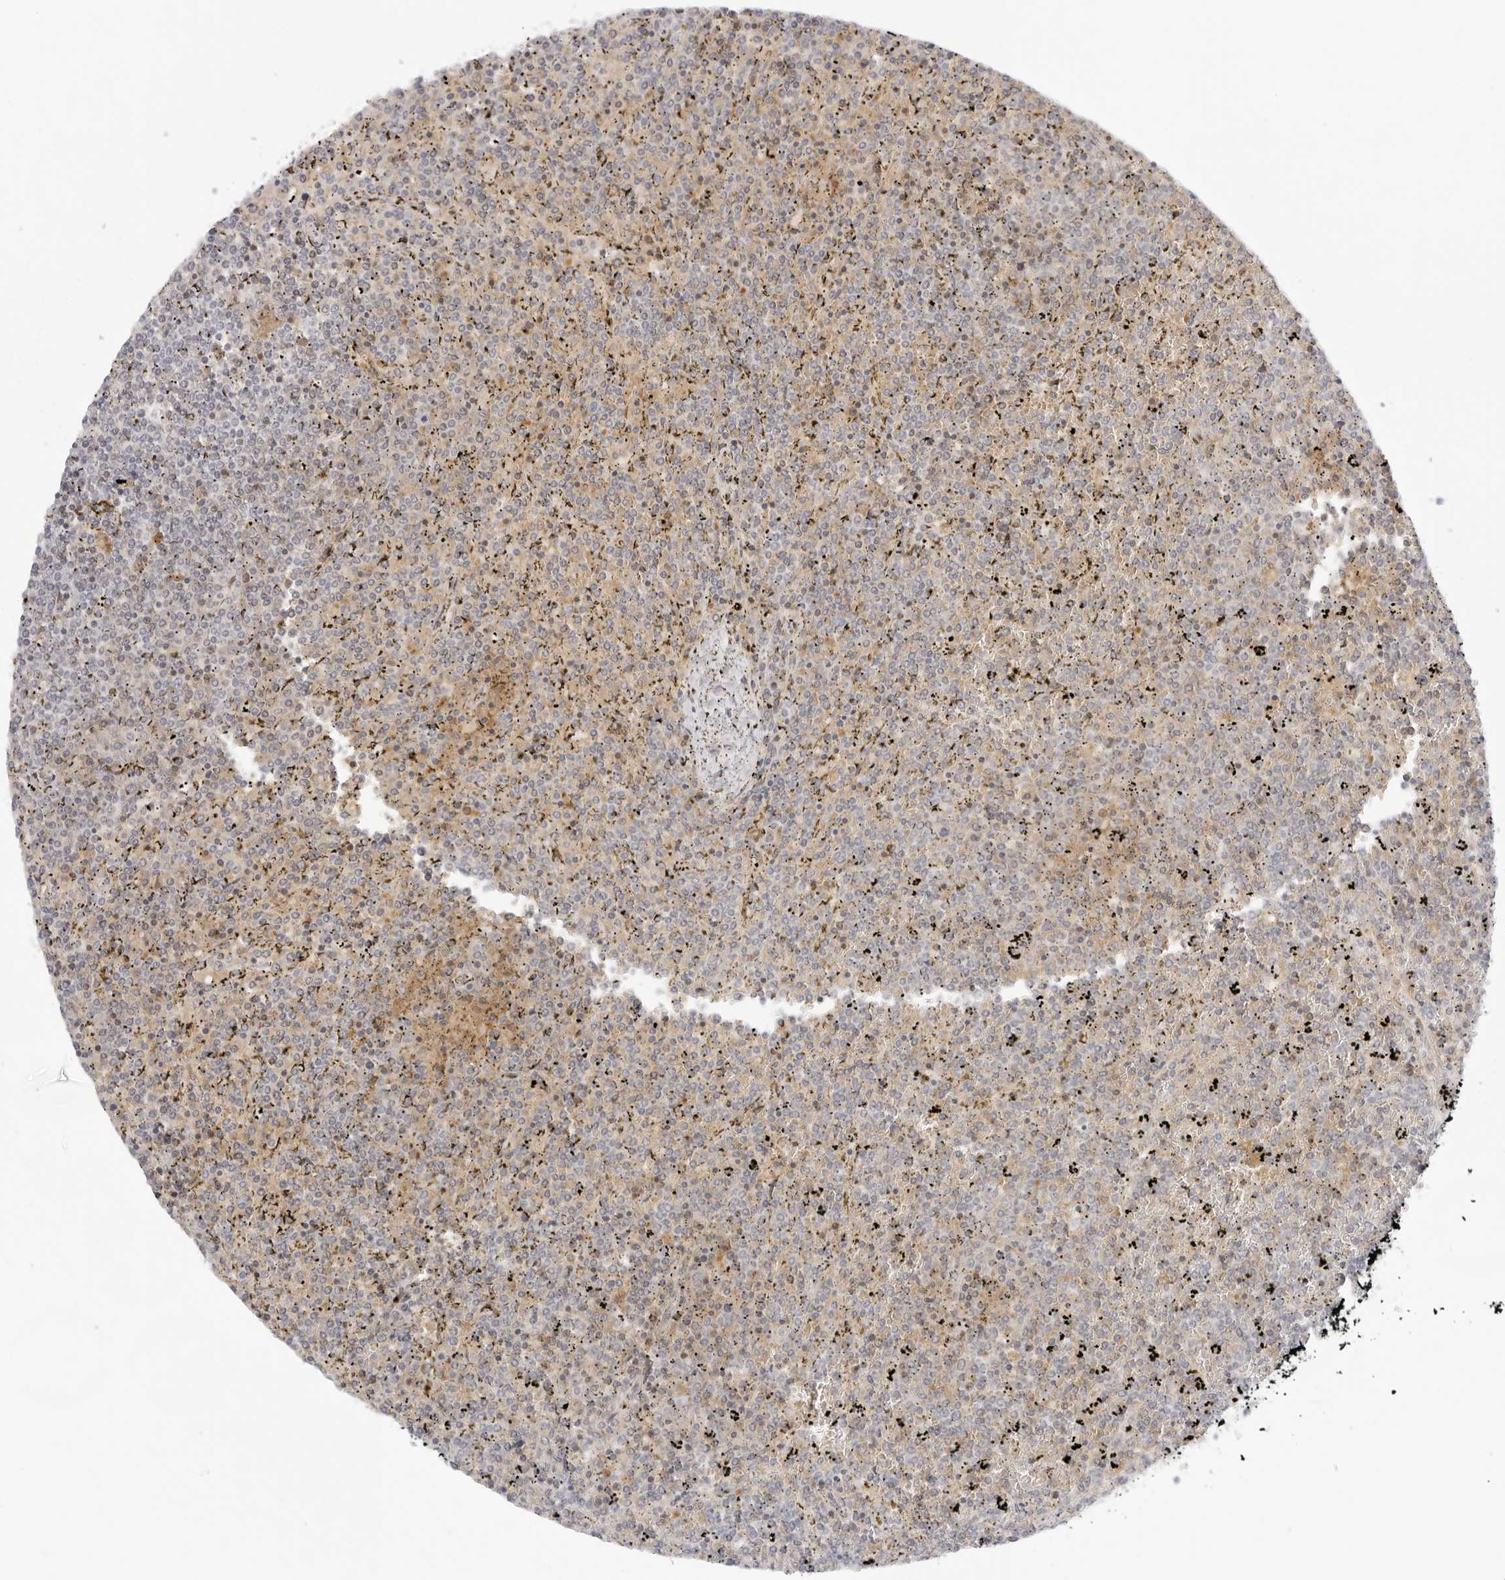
{"staining": {"intensity": "weak", "quantity": "<25%", "location": "cytoplasmic/membranous"}, "tissue": "lymphoma", "cell_type": "Tumor cells", "image_type": "cancer", "snomed": [{"axis": "morphology", "description": "Malignant lymphoma, non-Hodgkin's type, Low grade"}, {"axis": "topography", "description": "Spleen"}], "caption": "Immunohistochemical staining of malignant lymphoma, non-Hodgkin's type (low-grade) exhibits no significant expression in tumor cells. (DAB IHC visualized using brightfield microscopy, high magnification).", "gene": "TNFRSF14", "patient": {"sex": "female", "age": 19}}